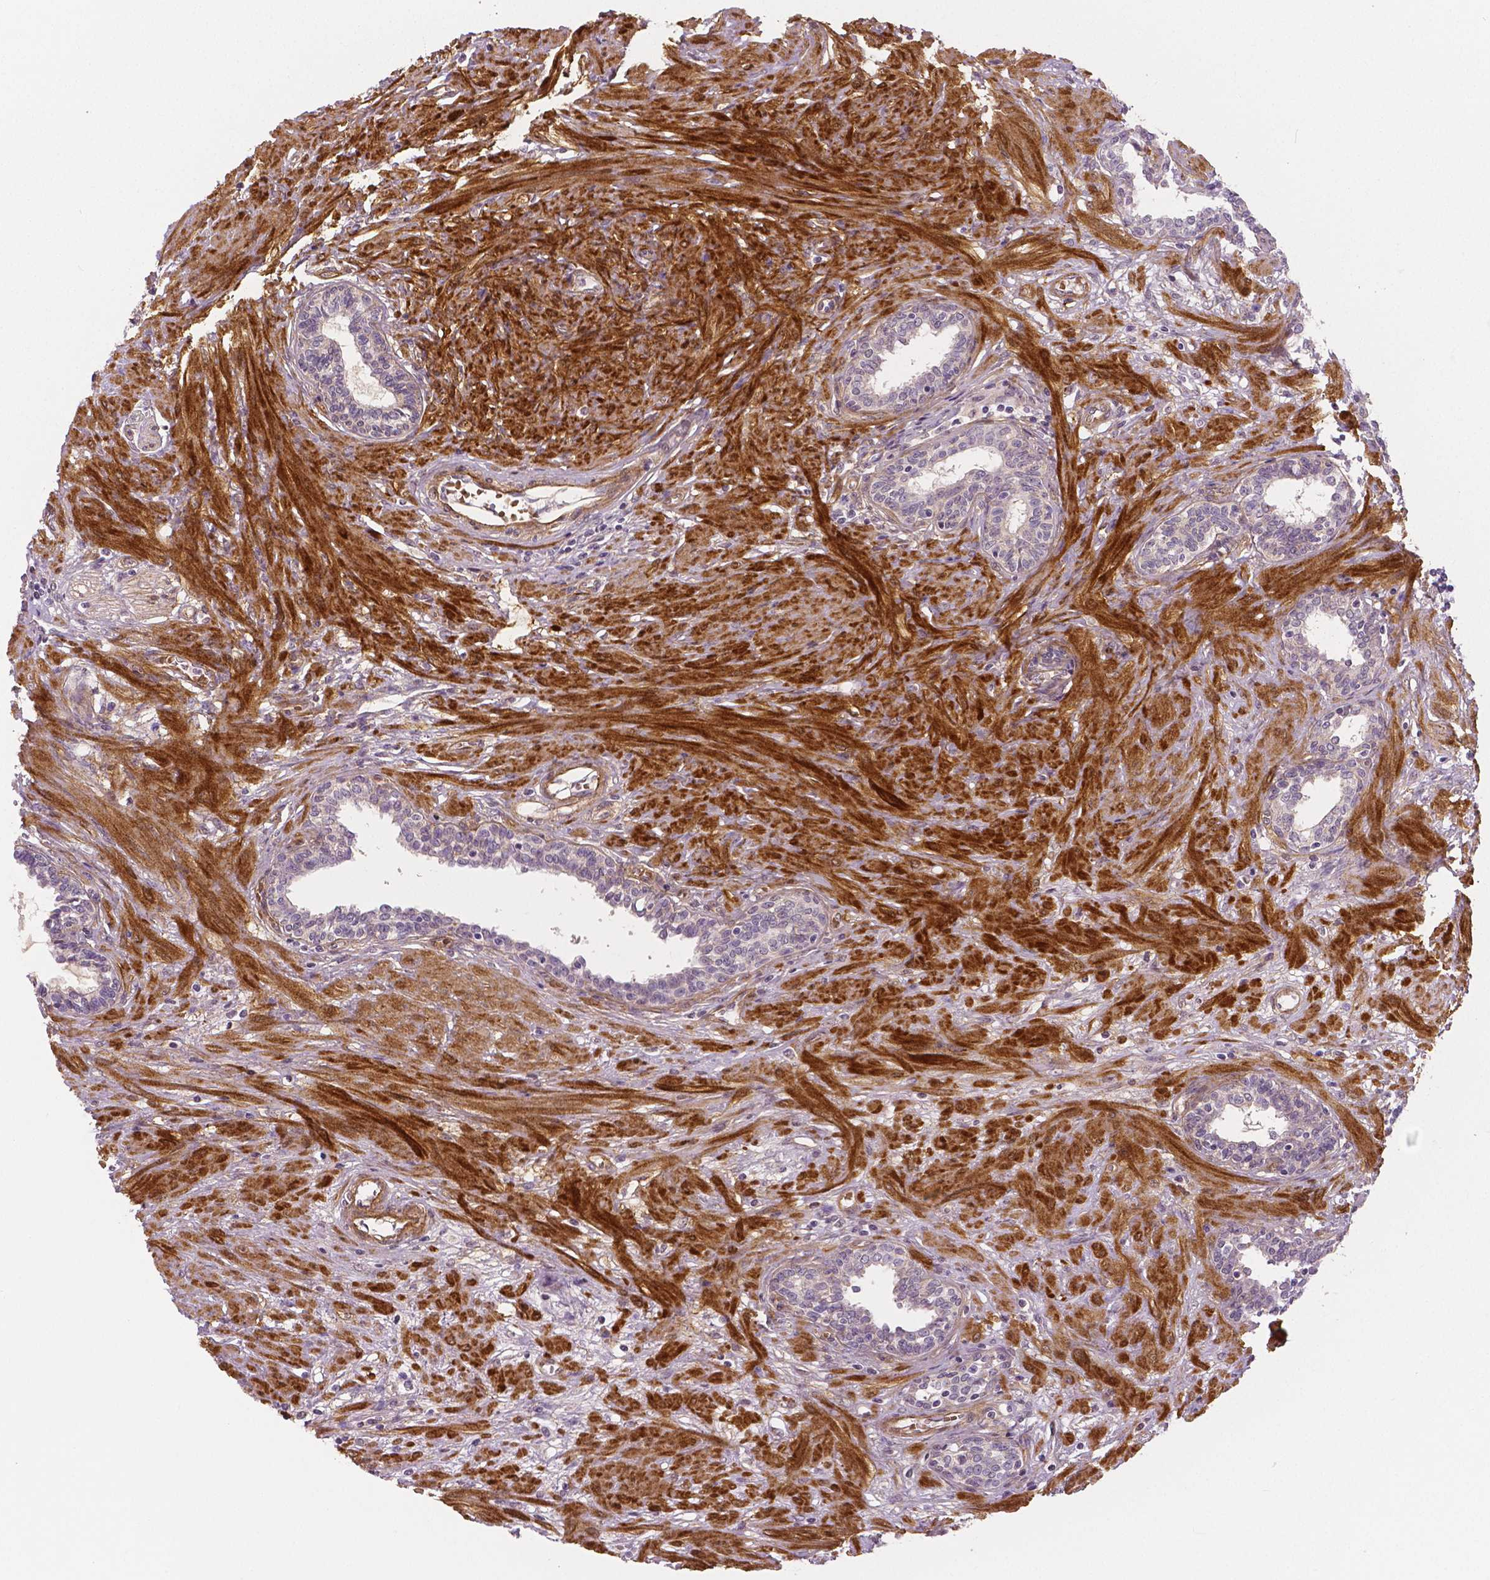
{"staining": {"intensity": "weak", "quantity": "<25%", "location": "cytoplasmic/membranous"}, "tissue": "prostate", "cell_type": "Glandular cells", "image_type": "normal", "snomed": [{"axis": "morphology", "description": "Normal tissue, NOS"}, {"axis": "topography", "description": "Prostate"}], "caption": "Unremarkable prostate was stained to show a protein in brown. There is no significant staining in glandular cells. The staining was performed using DAB (3,3'-diaminobenzidine) to visualize the protein expression in brown, while the nuclei were stained in blue with hematoxylin (Magnification: 20x).", "gene": "FLT1", "patient": {"sex": "male", "age": 55}}